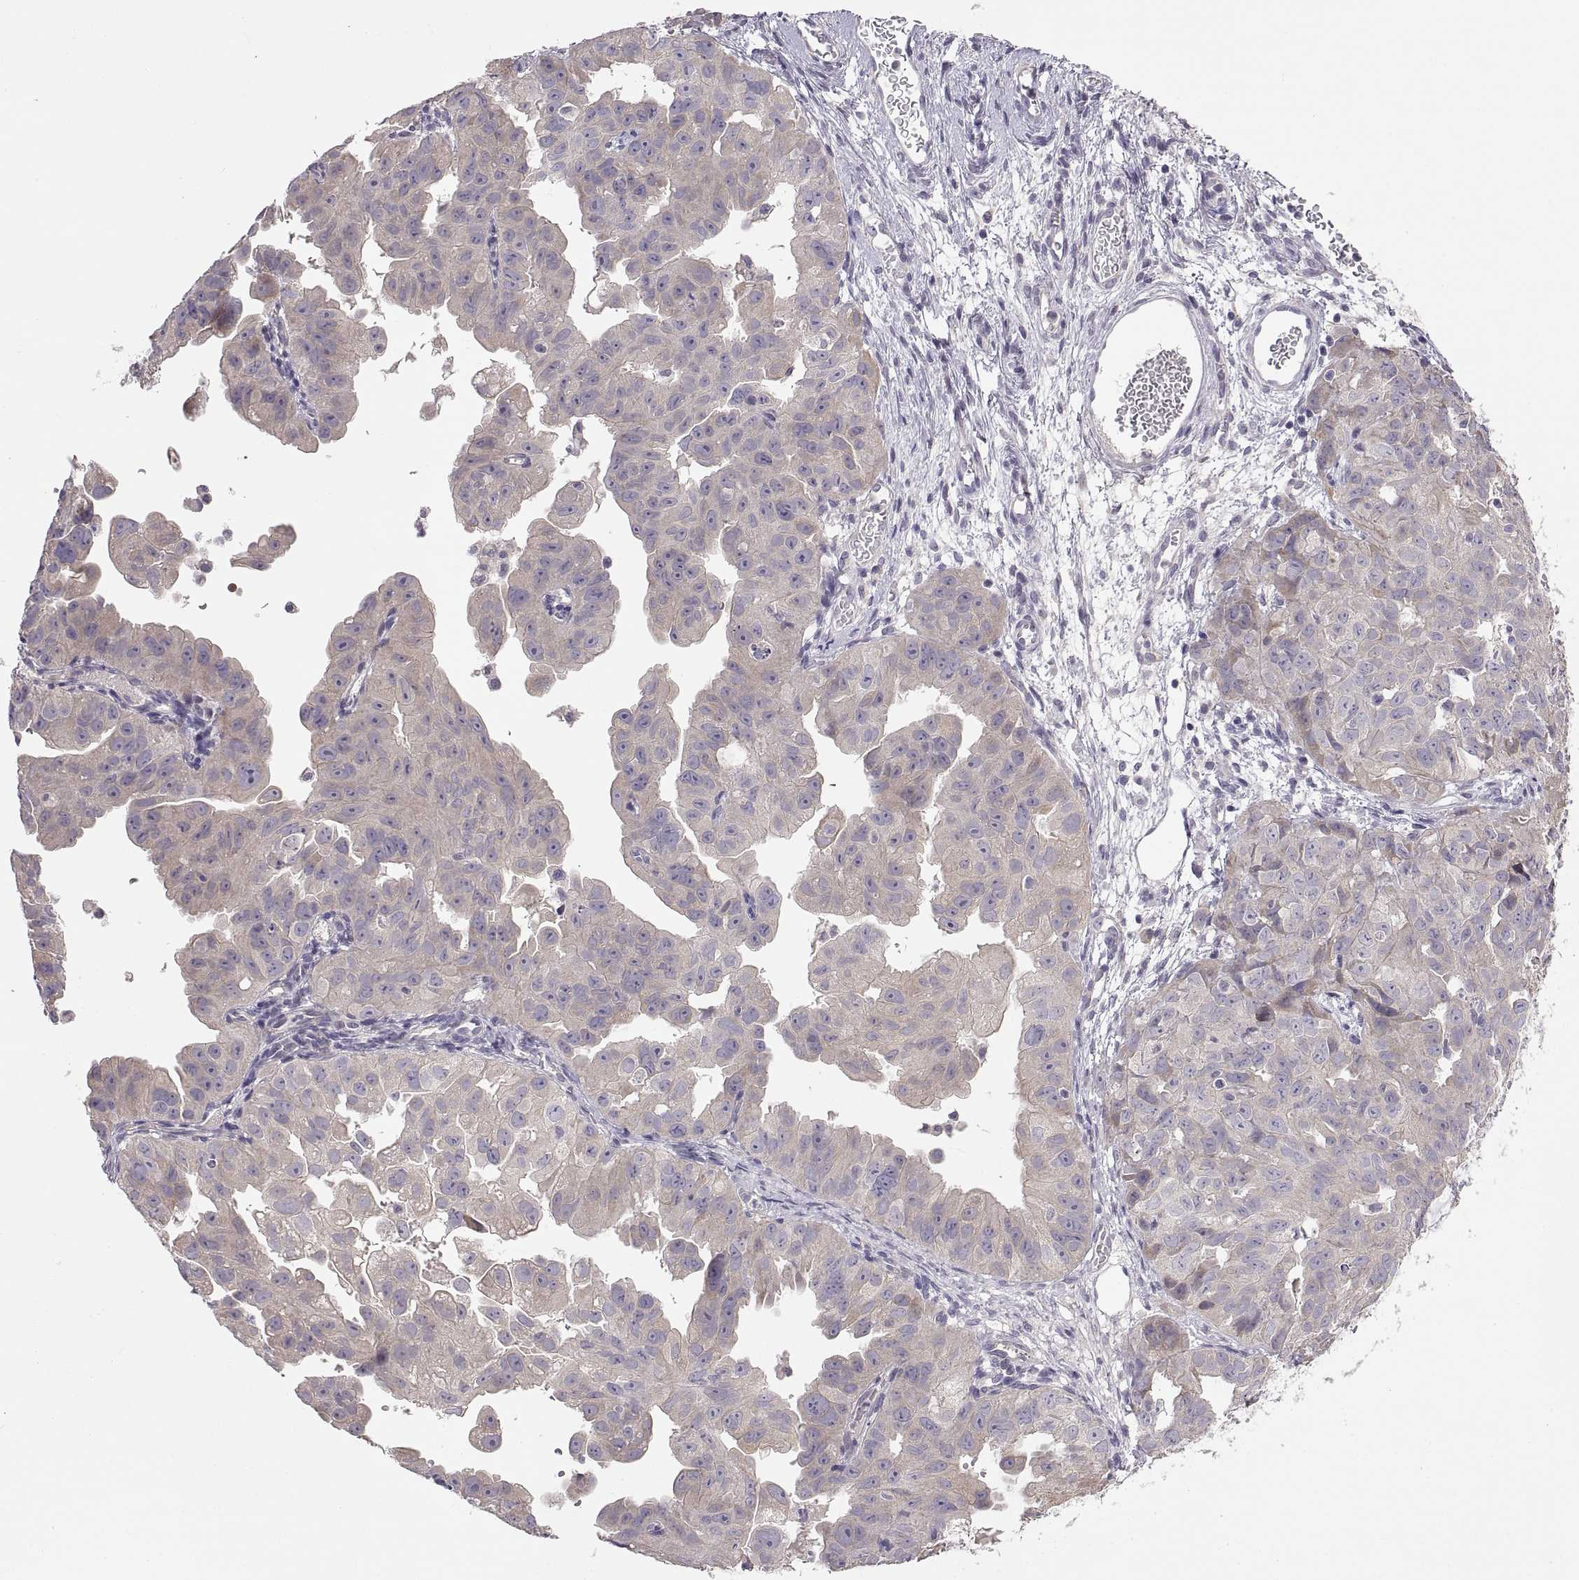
{"staining": {"intensity": "weak", "quantity": ">75%", "location": "cytoplasmic/membranous"}, "tissue": "ovarian cancer", "cell_type": "Tumor cells", "image_type": "cancer", "snomed": [{"axis": "morphology", "description": "Carcinoma, endometroid"}, {"axis": "topography", "description": "Ovary"}], "caption": "Immunohistochemistry (IHC) image of ovarian cancer stained for a protein (brown), which shows low levels of weak cytoplasmic/membranous staining in approximately >75% of tumor cells.", "gene": "ACSBG2", "patient": {"sex": "female", "age": 85}}